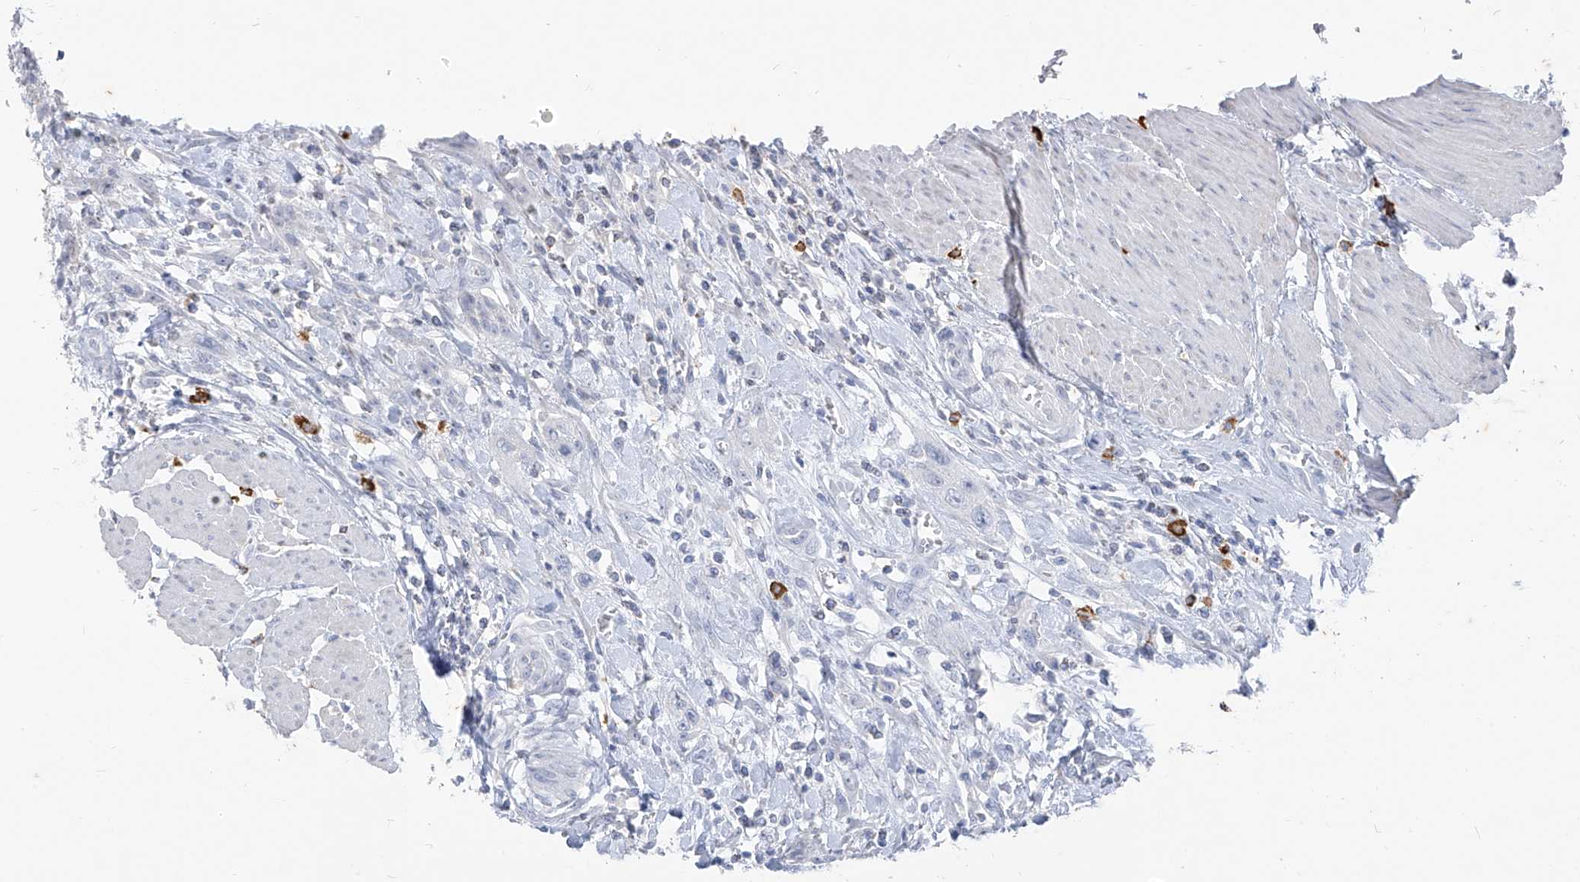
{"staining": {"intensity": "negative", "quantity": "none", "location": "none"}, "tissue": "urothelial cancer", "cell_type": "Tumor cells", "image_type": "cancer", "snomed": [{"axis": "morphology", "description": "Urothelial carcinoma, High grade"}, {"axis": "topography", "description": "Urinary bladder"}], "caption": "High power microscopy histopathology image of an immunohistochemistry image of urothelial cancer, revealing no significant staining in tumor cells.", "gene": "CX3CR1", "patient": {"sex": "male", "age": 35}}